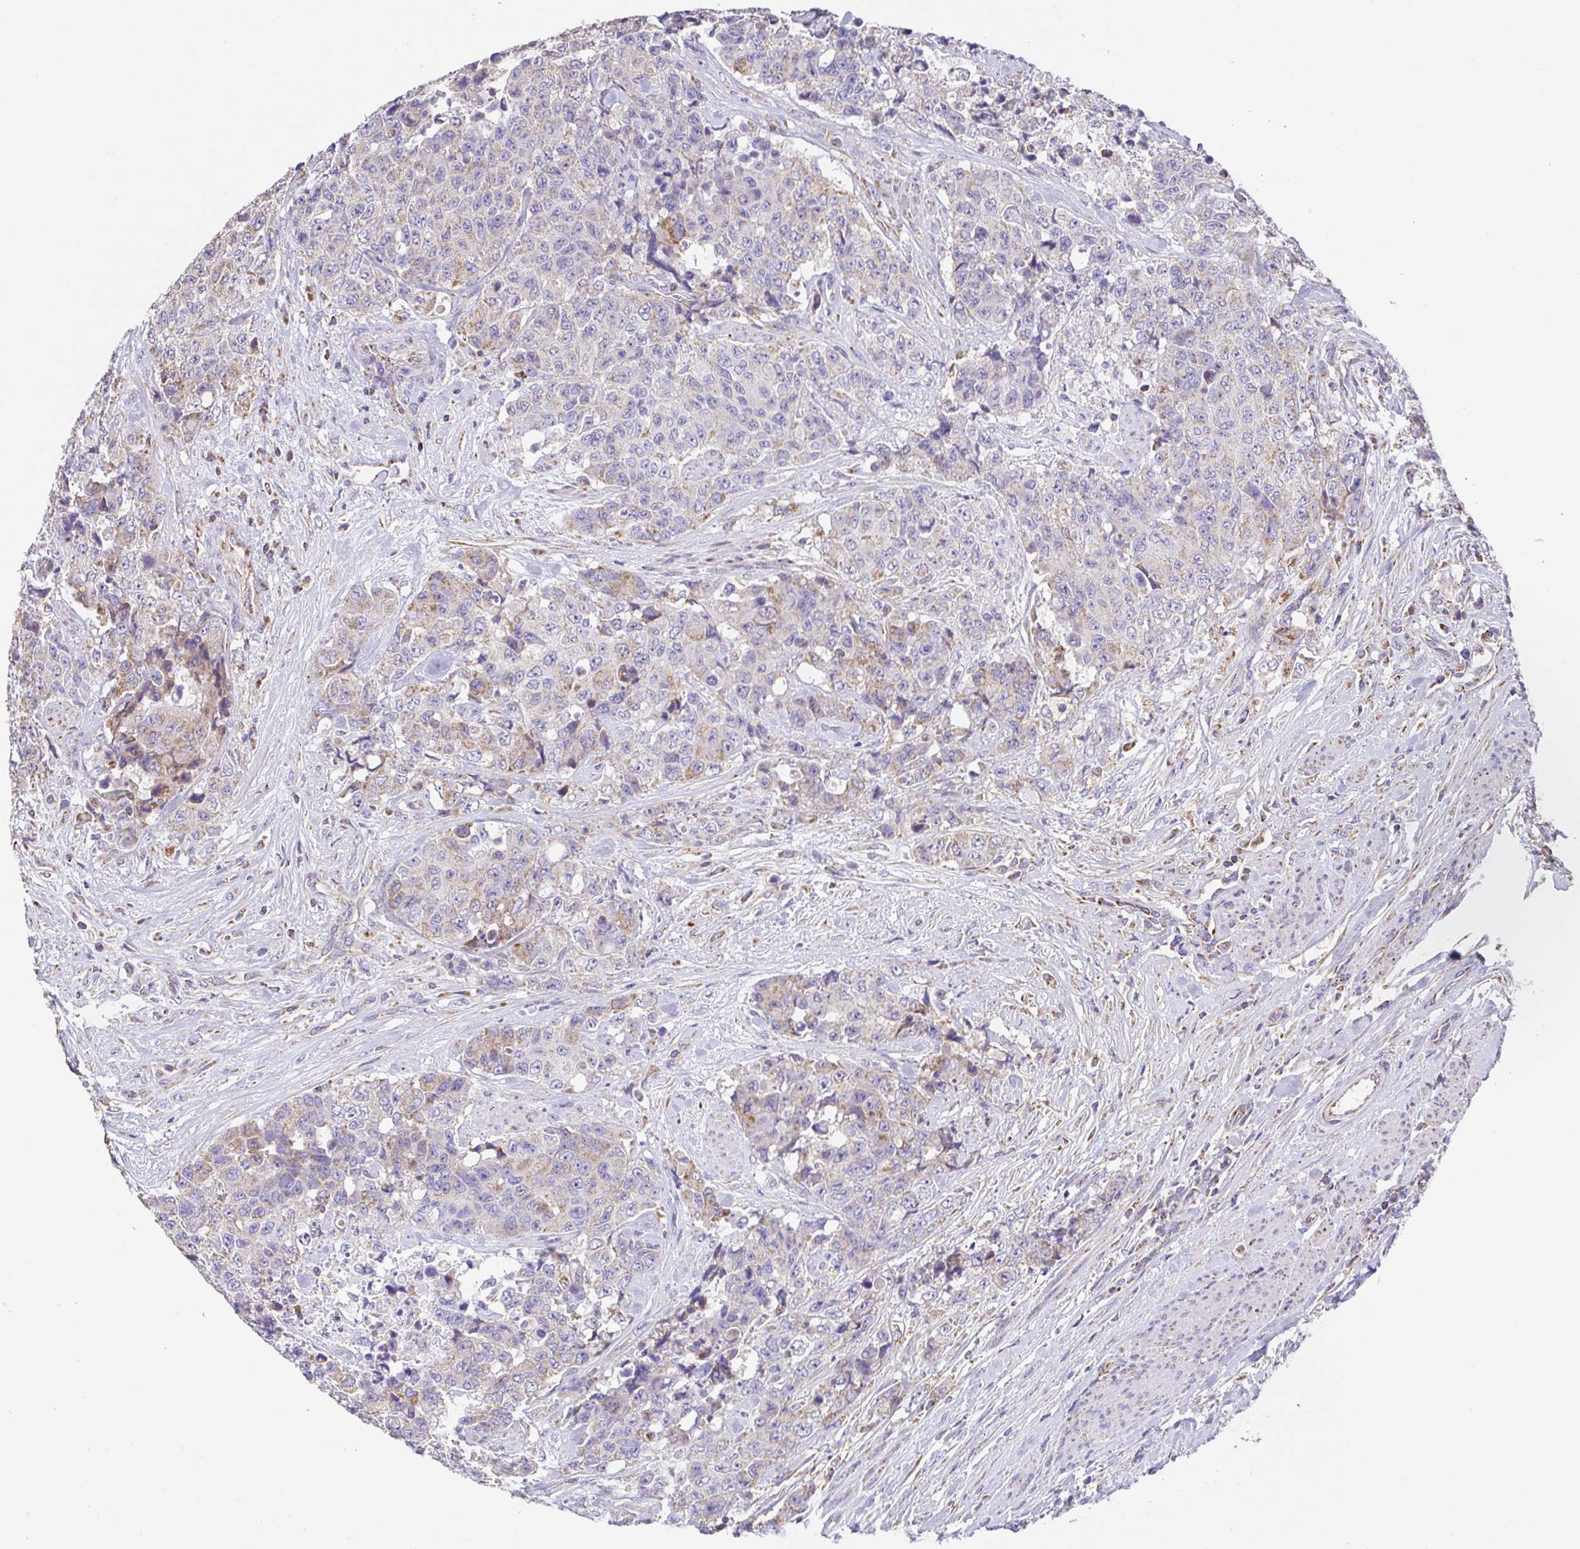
{"staining": {"intensity": "weak", "quantity": "25%-75%", "location": "cytoplasmic/membranous"}, "tissue": "urothelial cancer", "cell_type": "Tumor cells", "image_type": "cancer", "snomed": [{"axis": "morphology", "description": "Urothelial carcinoma, High grade"}, {"axis": "topography", "description": "Urinary bladder"}], "caption": "Protein analysis of high-grade urothelial carcinoma tissue reveals weak cytoplasmic/membranous staining in approximately 25%-75% of tumor cells. The staining was performed using DAB to visualize the protein expression in brown, while the nuclei were stained in blue with hematoxylin (Magnification: 20x).", "gene": "GINM1", "patient": {"sex": "female", "age": 78}}